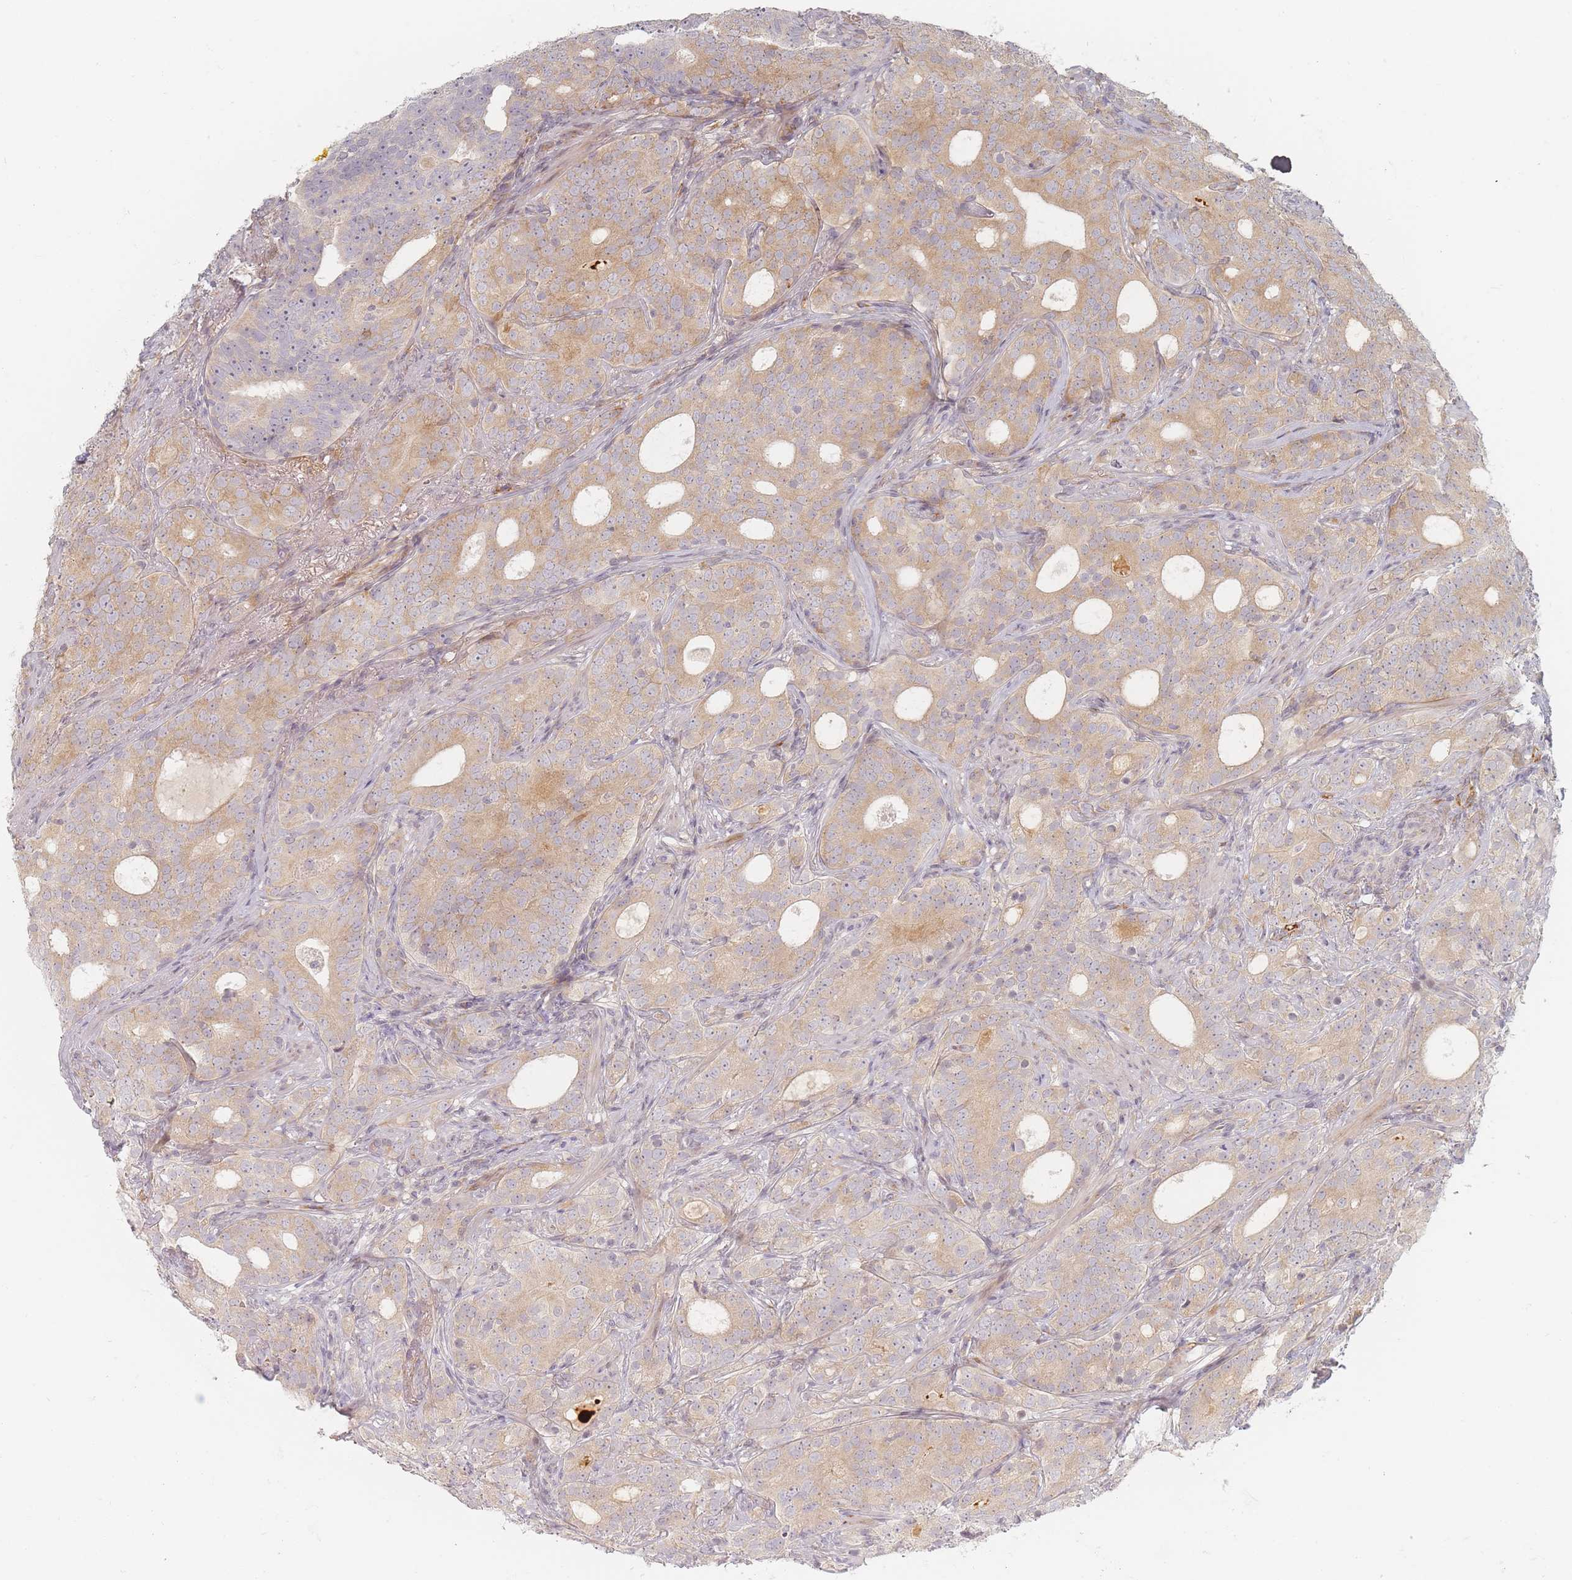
{"staining": {"intensity": "moderate", "quantity": ">75%", "location": "cytoplasmic/membranous"}, "tissue": "prostate cancer", "cell_type": "Tumor cells", "image_type": "cancer", "snomed": [{"axis": "morphology", "description": "Adenocarcinoma, High grade"}, {"axis": "topography", "description": "Prostate"}], "caption": "High-power microscopy captured an immunohistochemistry histopathology image of prostate cancer, revealing moderate cytoplasmic/membranous expression in about >75% of tumor cells.", "gene": "ZKSCAN7", "patient": {"sex": "male", "age": 64}}